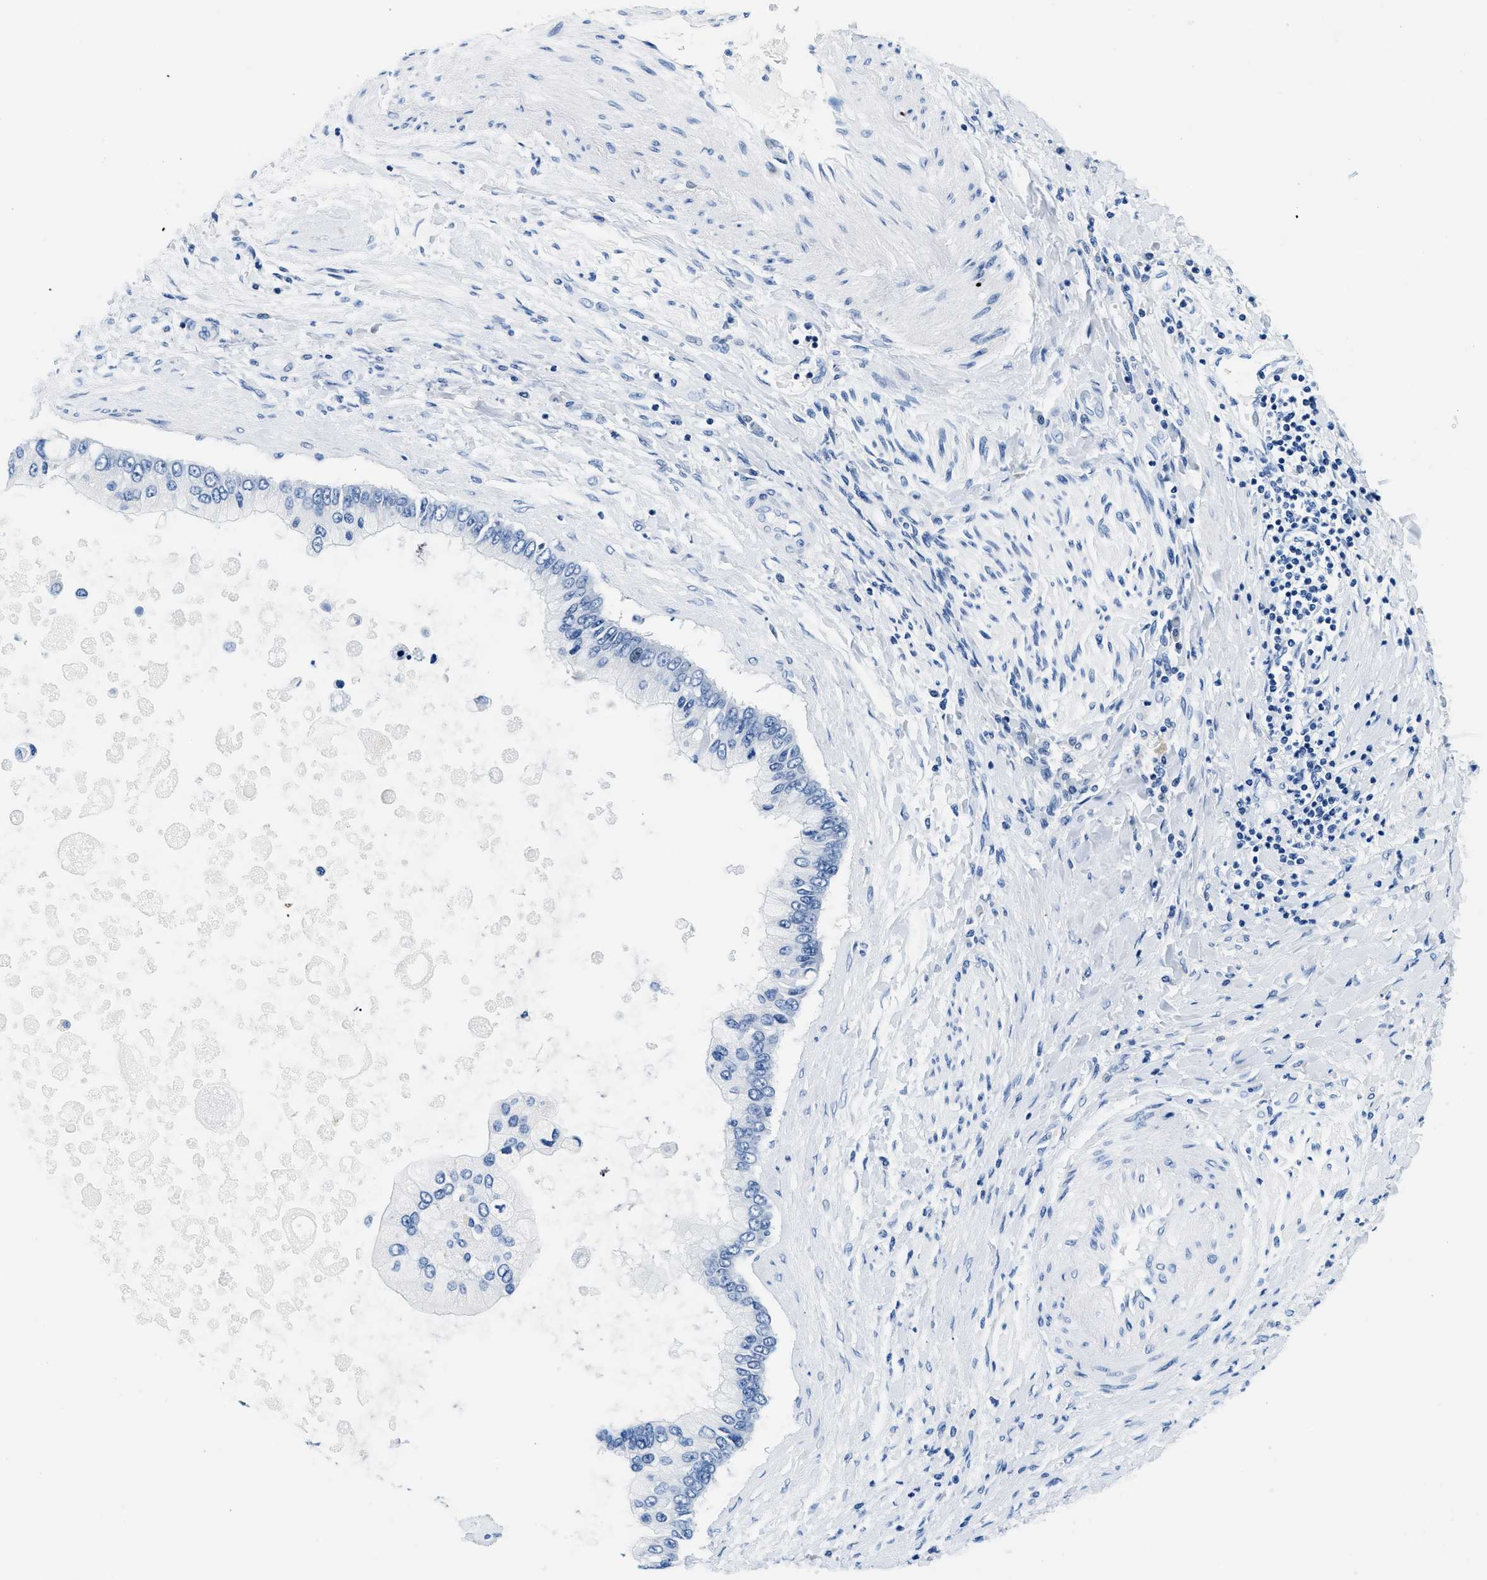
{"staining": {"intensity": "negative", "quantity": "none", "location": "none"}, "tissue": "liver cancer", "cell_type": "Tumor cells", "image_type": "cancer", "snomed": [{"axis": "morphology", "description": "Cholangiocarcinoma"}, {"axis": "topography", "description": "Liver"}], "caption": "The histopathology image reveals no significant expression in tumor cells of liver cholangiocarcinoma.", "gene": "GSTM3", "patient": {"sex": "male", "age": 50}}